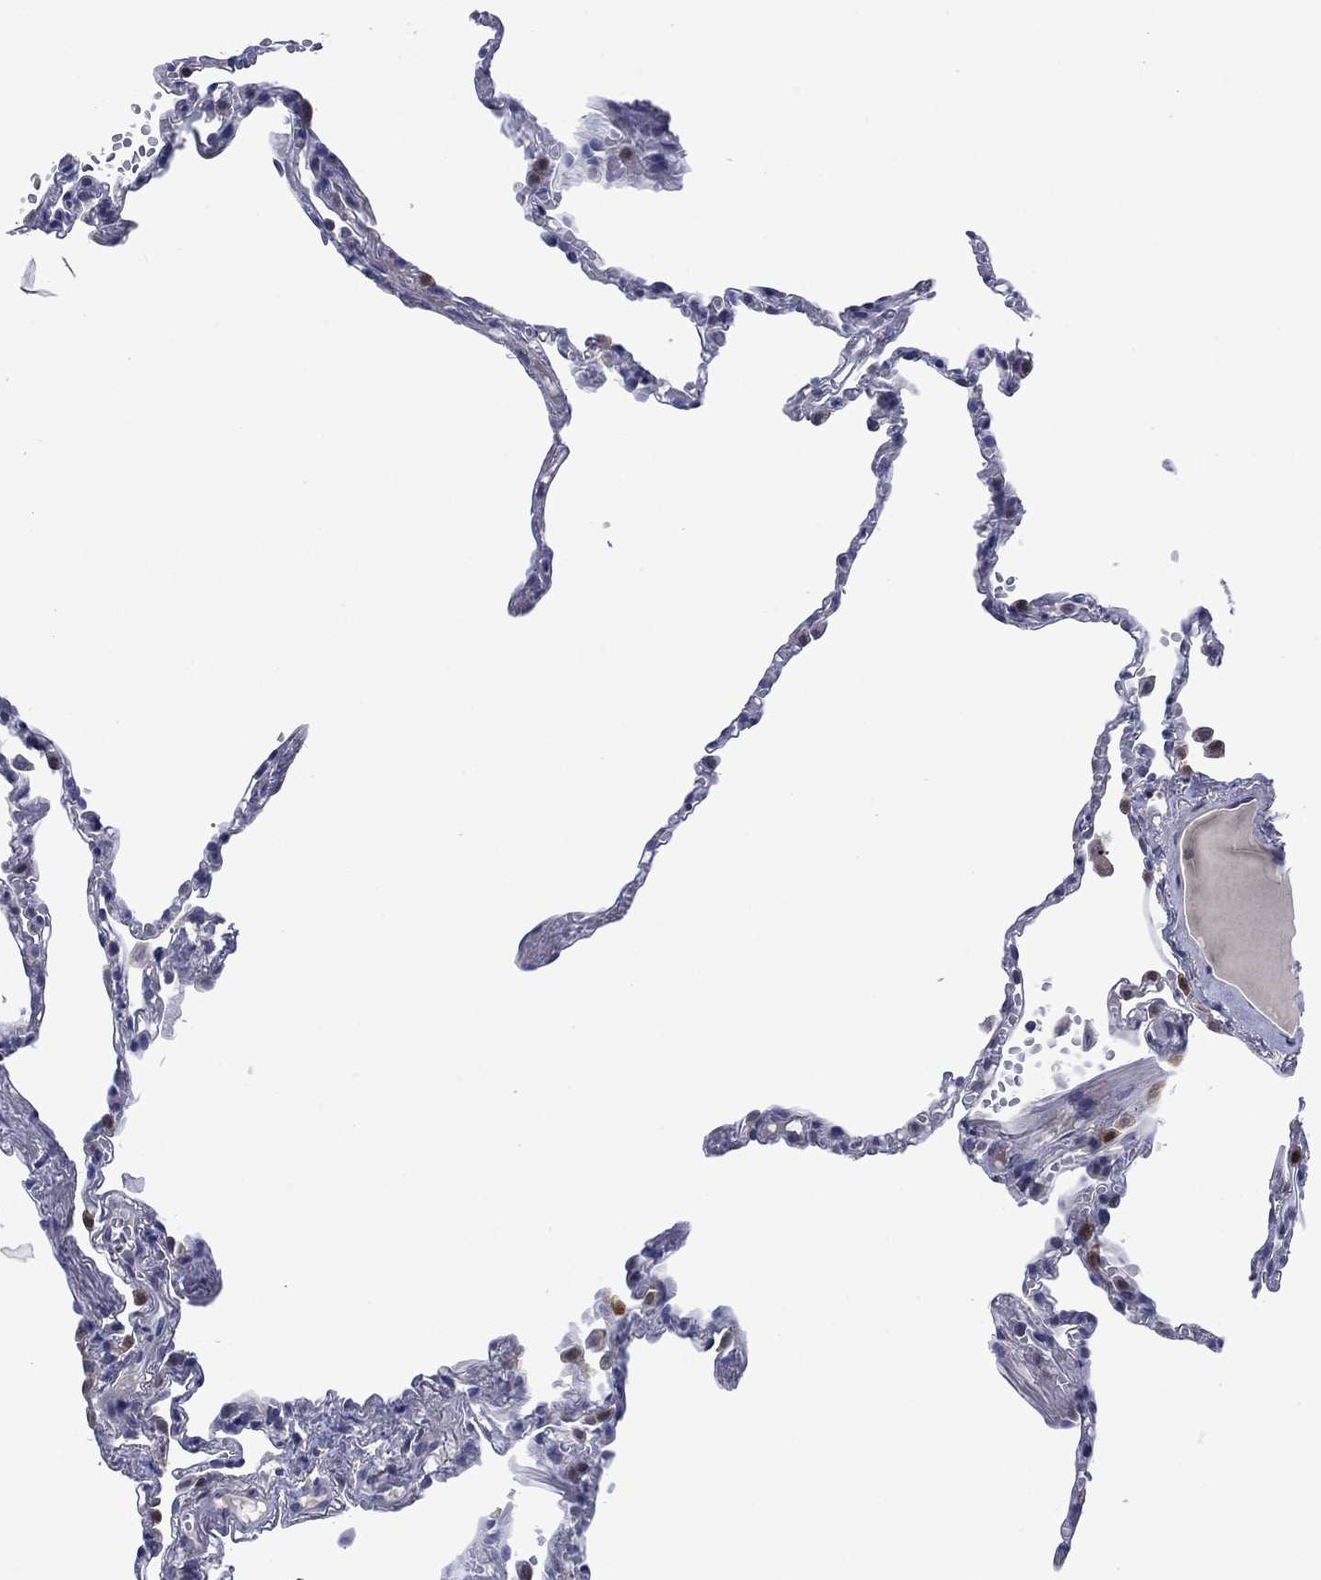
{"staining": {"intensity": "negative", "quantity": "none", "location": "none"}, "tissue": "lung", "cell_type": "Alveolar cells", "image_type": "normal", "snomed": [{"axis": "morphology", "description": "Normal tissue, NOS"}, {"axis": "topography", "description": "Lung"}], "caption": "Immunohistochemistry (IHC) photomicrograph of unremarkable lung: human lung stained with DAB shows no significant protein positivity in alveolar cells. Brightfield microscopy of IHC stained with DAB (3,3'-diaminobenzidine) (brown) and hematoxylin (blue), captured at high magnification.", "gene": "AGL", "patient": {"sex": "male", "age": 78}}